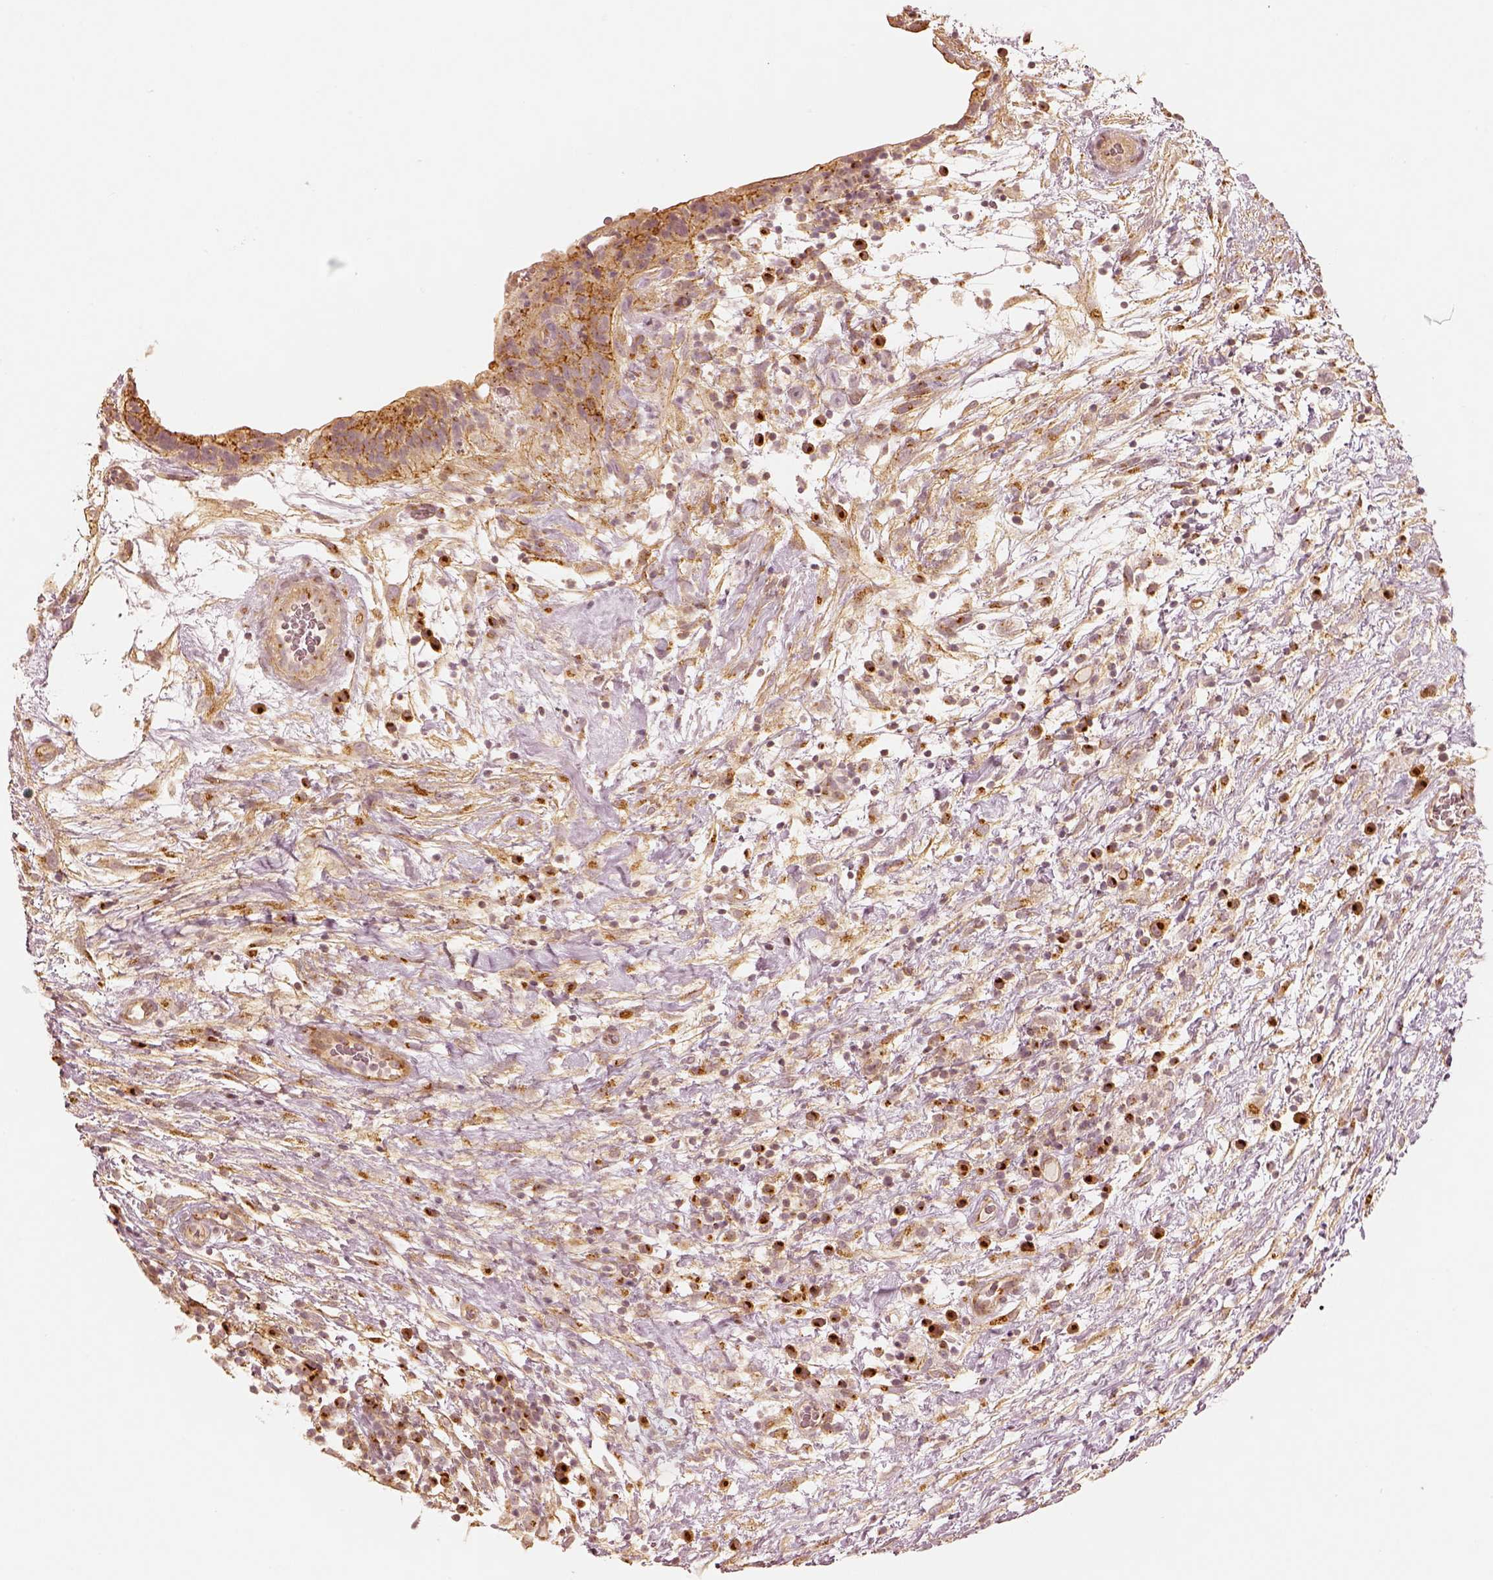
{"staining": {"intensity": "moderate", "quantity": "25%-75%", "location": "cytoplasmic/membranous"}, "tissue": "testis cancer", "cell_type": "Tumor cells", "image_type": "cancer", "snomed": [{"axis": "morphology", "description": "Normal tissue, NOS"}, {"axis": "morphology", "description": "Carcinoma, Embryonal, NOS"}, {"axis": "topography", "description": "Testis"}], "caption": "Brown immunohistochemical staining in embryonal carcinoma (testis) reveals moderate cytoplasmic/membranous positivity in approximately 25%-75% of tumor cells.", "gene": "GORASP2", "patient": {"sex": "male", "age": 32}}